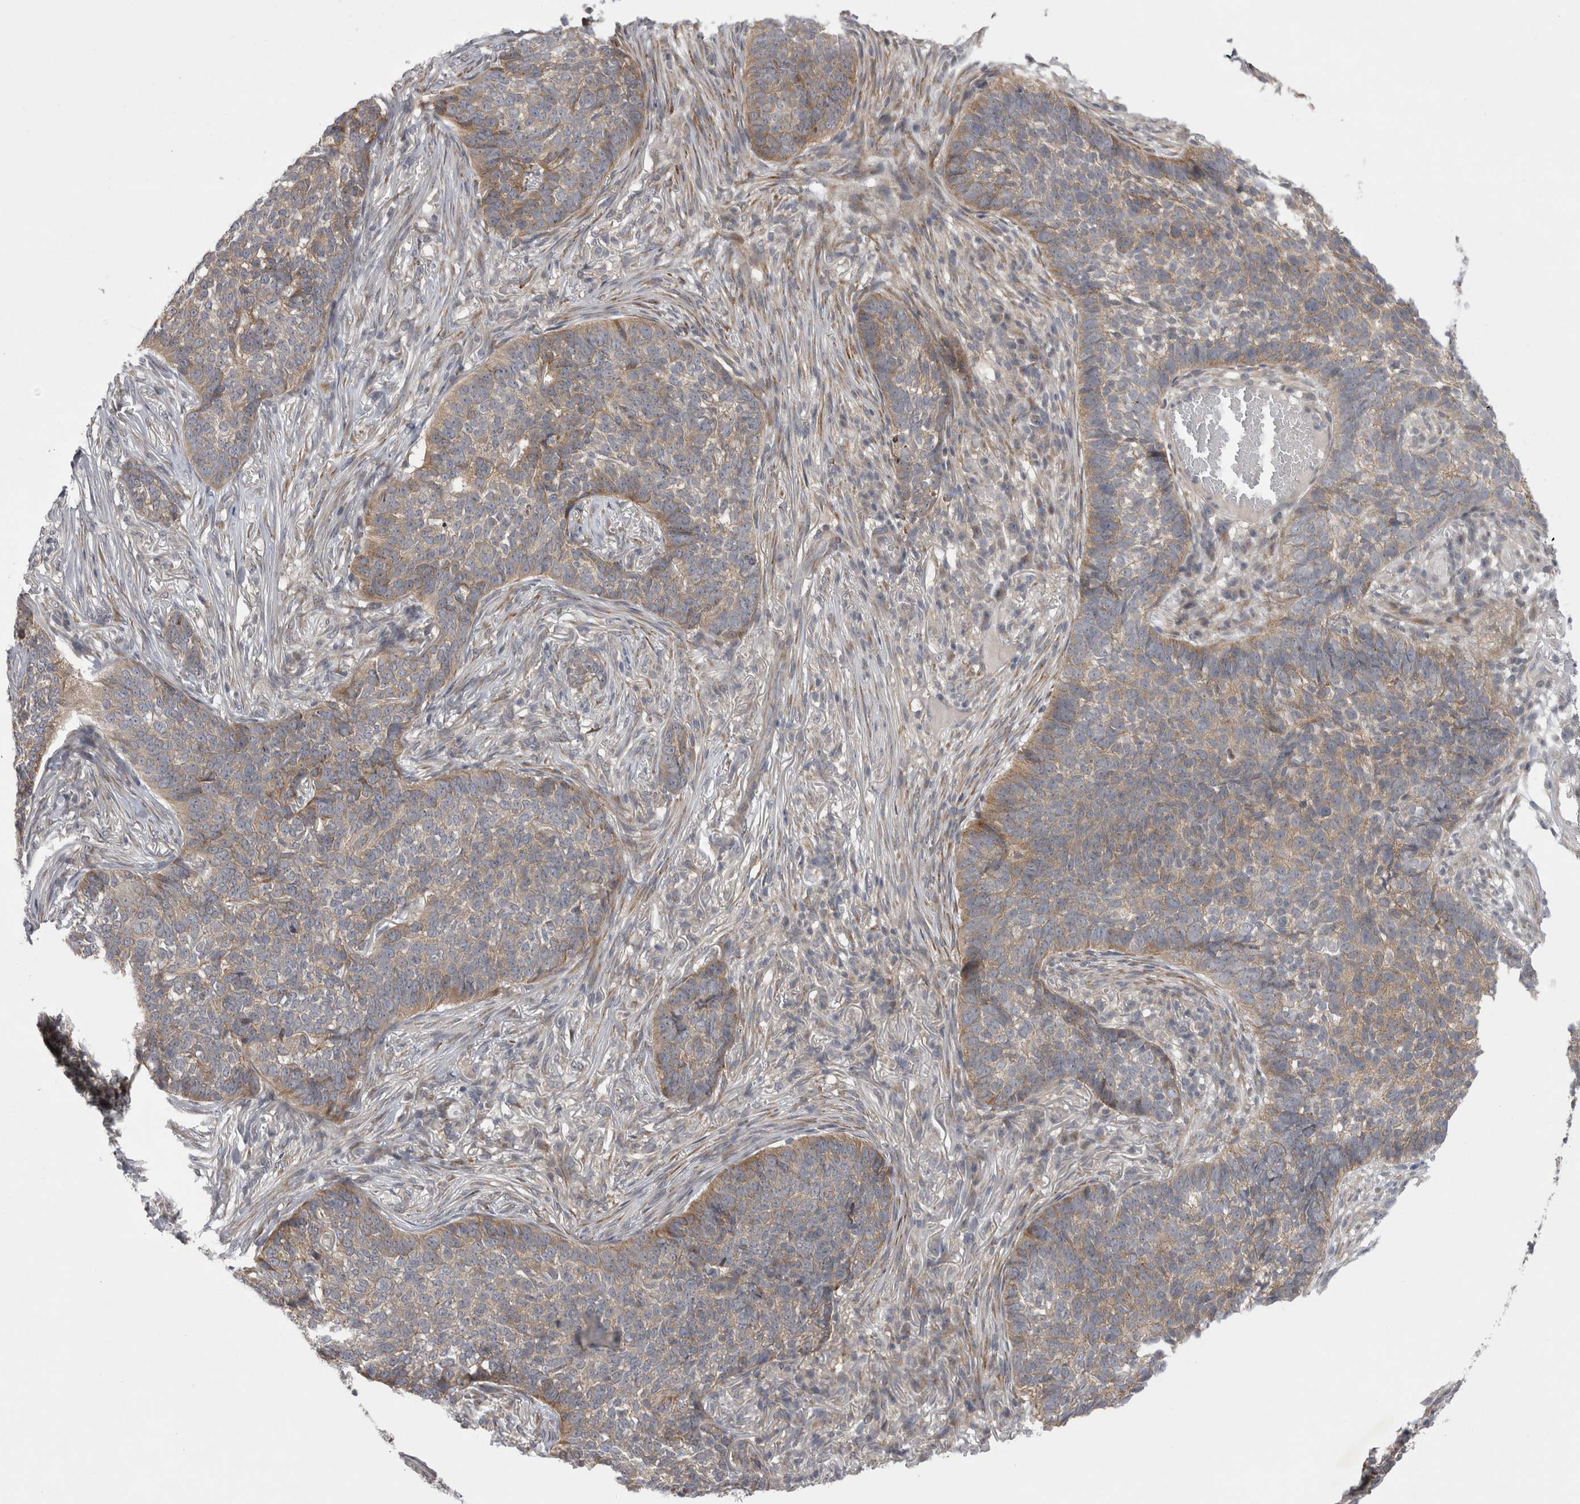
{"staining": {"intensity": "weak", "quantity": "25%-75%", "location": "cytoplasmic/membranous"}, "tissue": "skin cancer", "cell_type": "Tumor cells", "image_type": "cancer", "snomed": [{"axis": "morphology", "description": "Basal cell carcinoma"}, {"axis": "topography", "description": "Skin"}], "caption": "Skin cancer was stained to show a protein in brown. There is low levels of weak cytoplasmic/membranous positivity in about 25%-75% of tumor cells.", "gene": "NENF", "patient": {"sex": "male", "age": 85}}